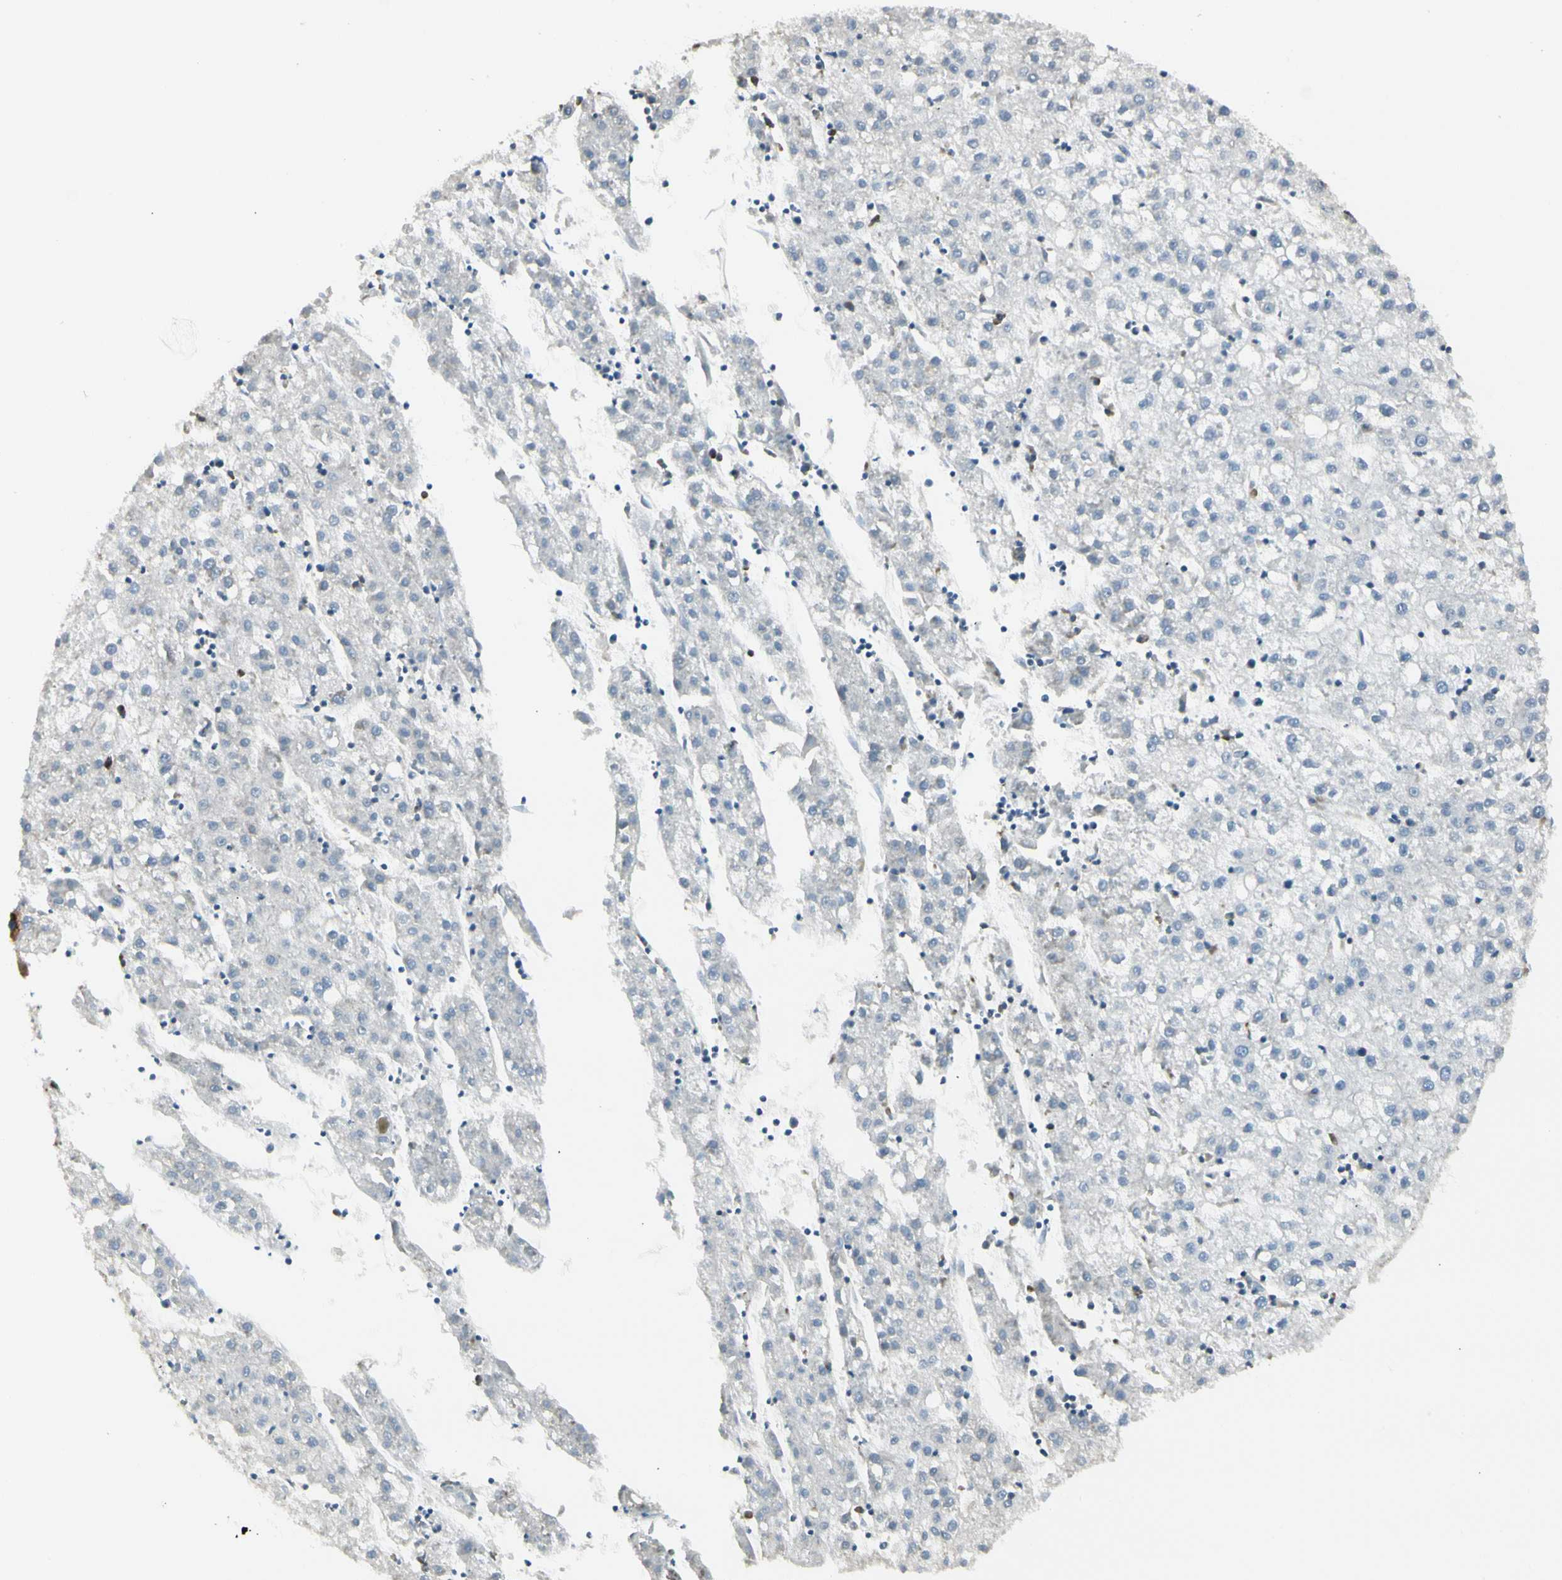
{"staining": {"intensity": "negative", "quantity": "none", "location": "none"}, "tissue": "liver cancer", "cell_type": "Tumor cells", "image_type": "cancer", "snomed": [{"axis": "morphology", "description": "Carcinoma, Hepatocellular, NOS"}, {"axis": "topography", "description": "Liver"}], "caption": "DAB (3,3'-diaminobenzidine) immunohistochemical staining of hepatocellular carcinoma (liver) exhibits no significant staining in tumor cells.", "gene": "TNFSF11", "patient": {"sex": "male", "age": 72}}